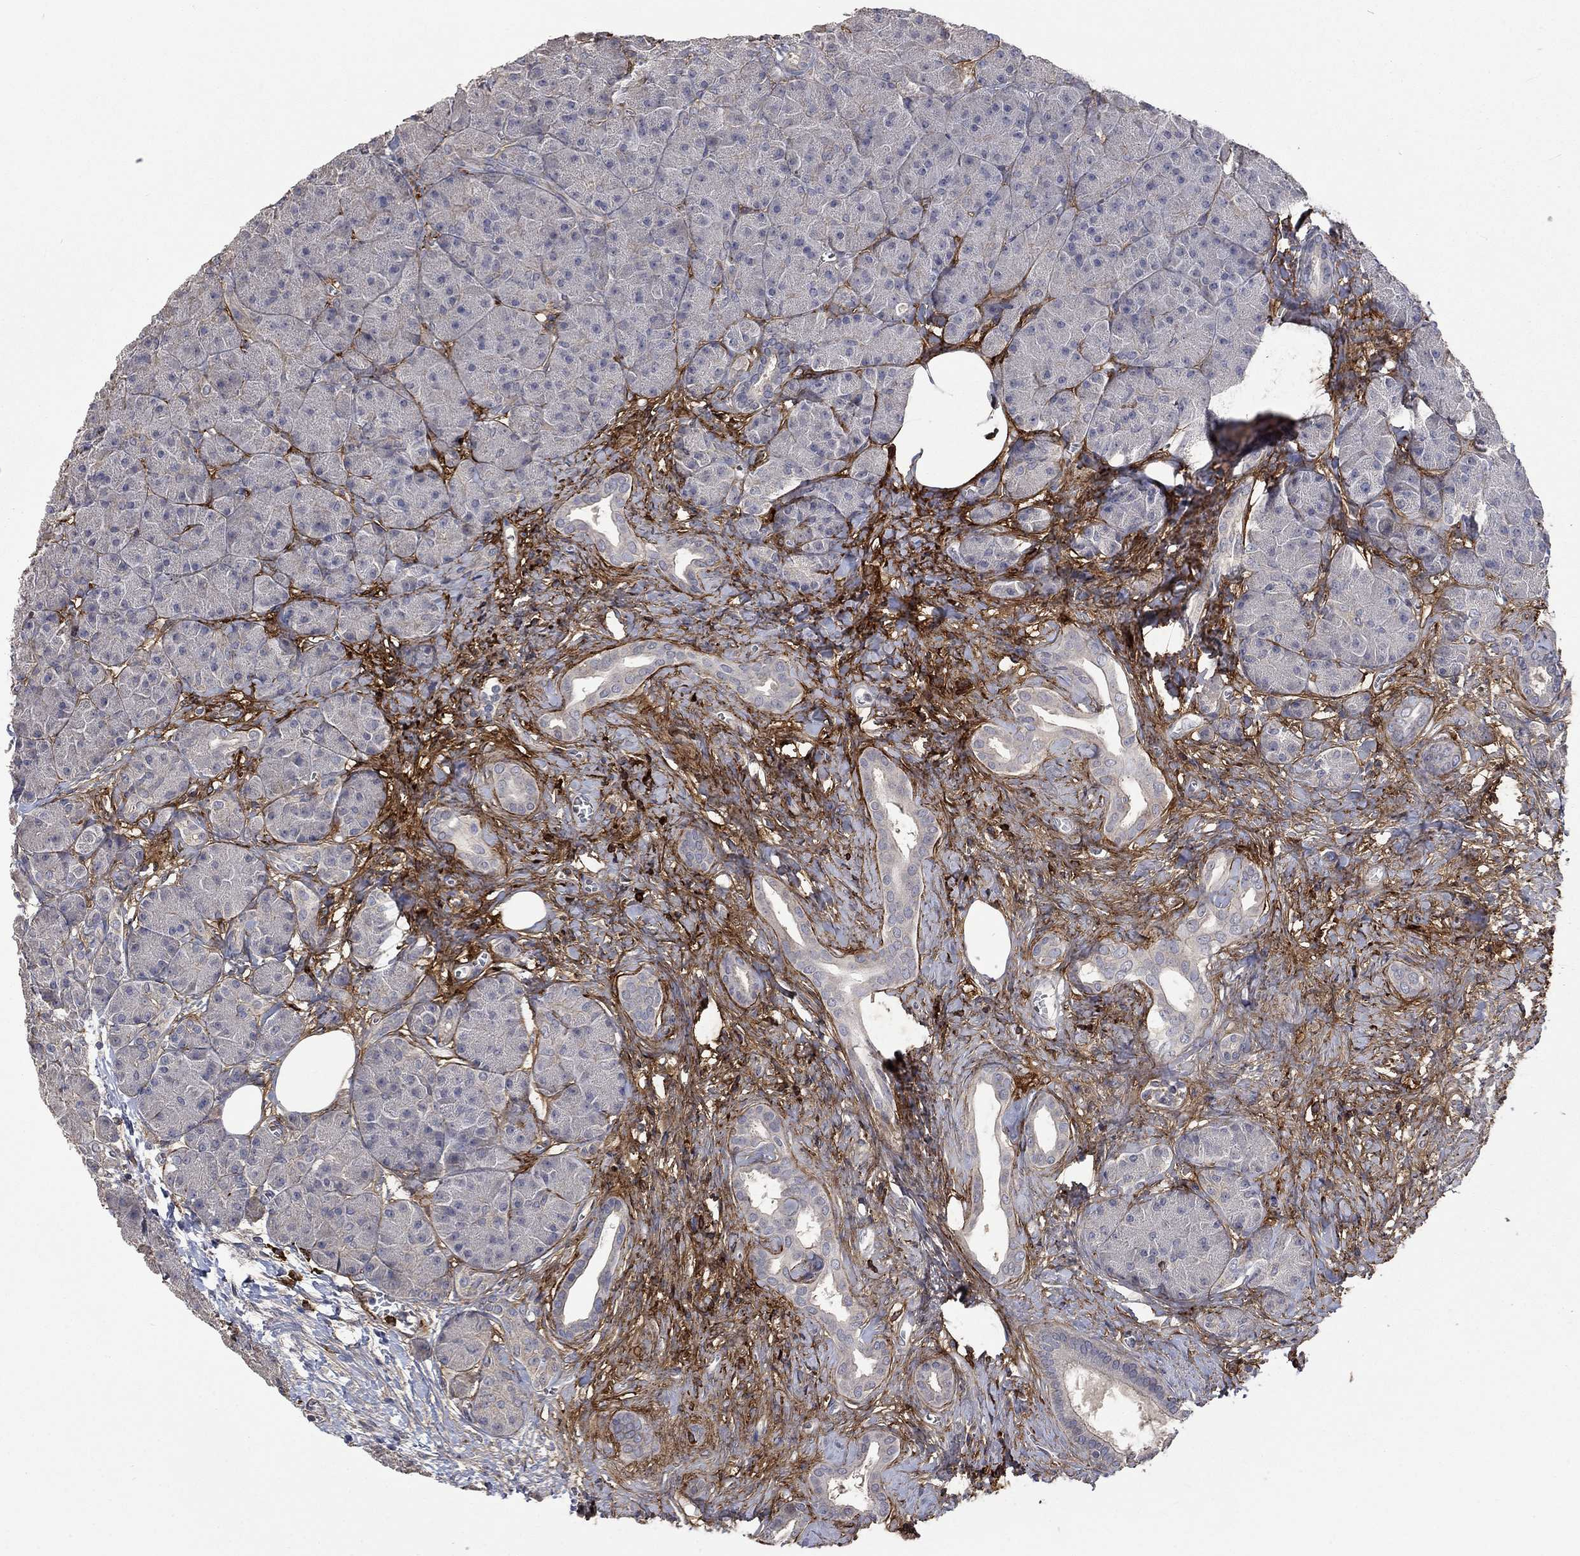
{"staining": {"intensity": "negative", "quantity": "none", "location": "none"}, "tissue": "pancreas", "cell_type": "Exocrine glandular cells", "image_type": "normal", "snomed": [{"axis": "morphology", "description": "Normal tissue, NOS"}, {"axis": "topography", "description": "Pancreas"}], "caption": "Protein analysis of normal pancreas exhibits no significant expression in exocrine glandular cells.", "gene": "VCAN", "patient": {"sex": "male", "age": 61}}